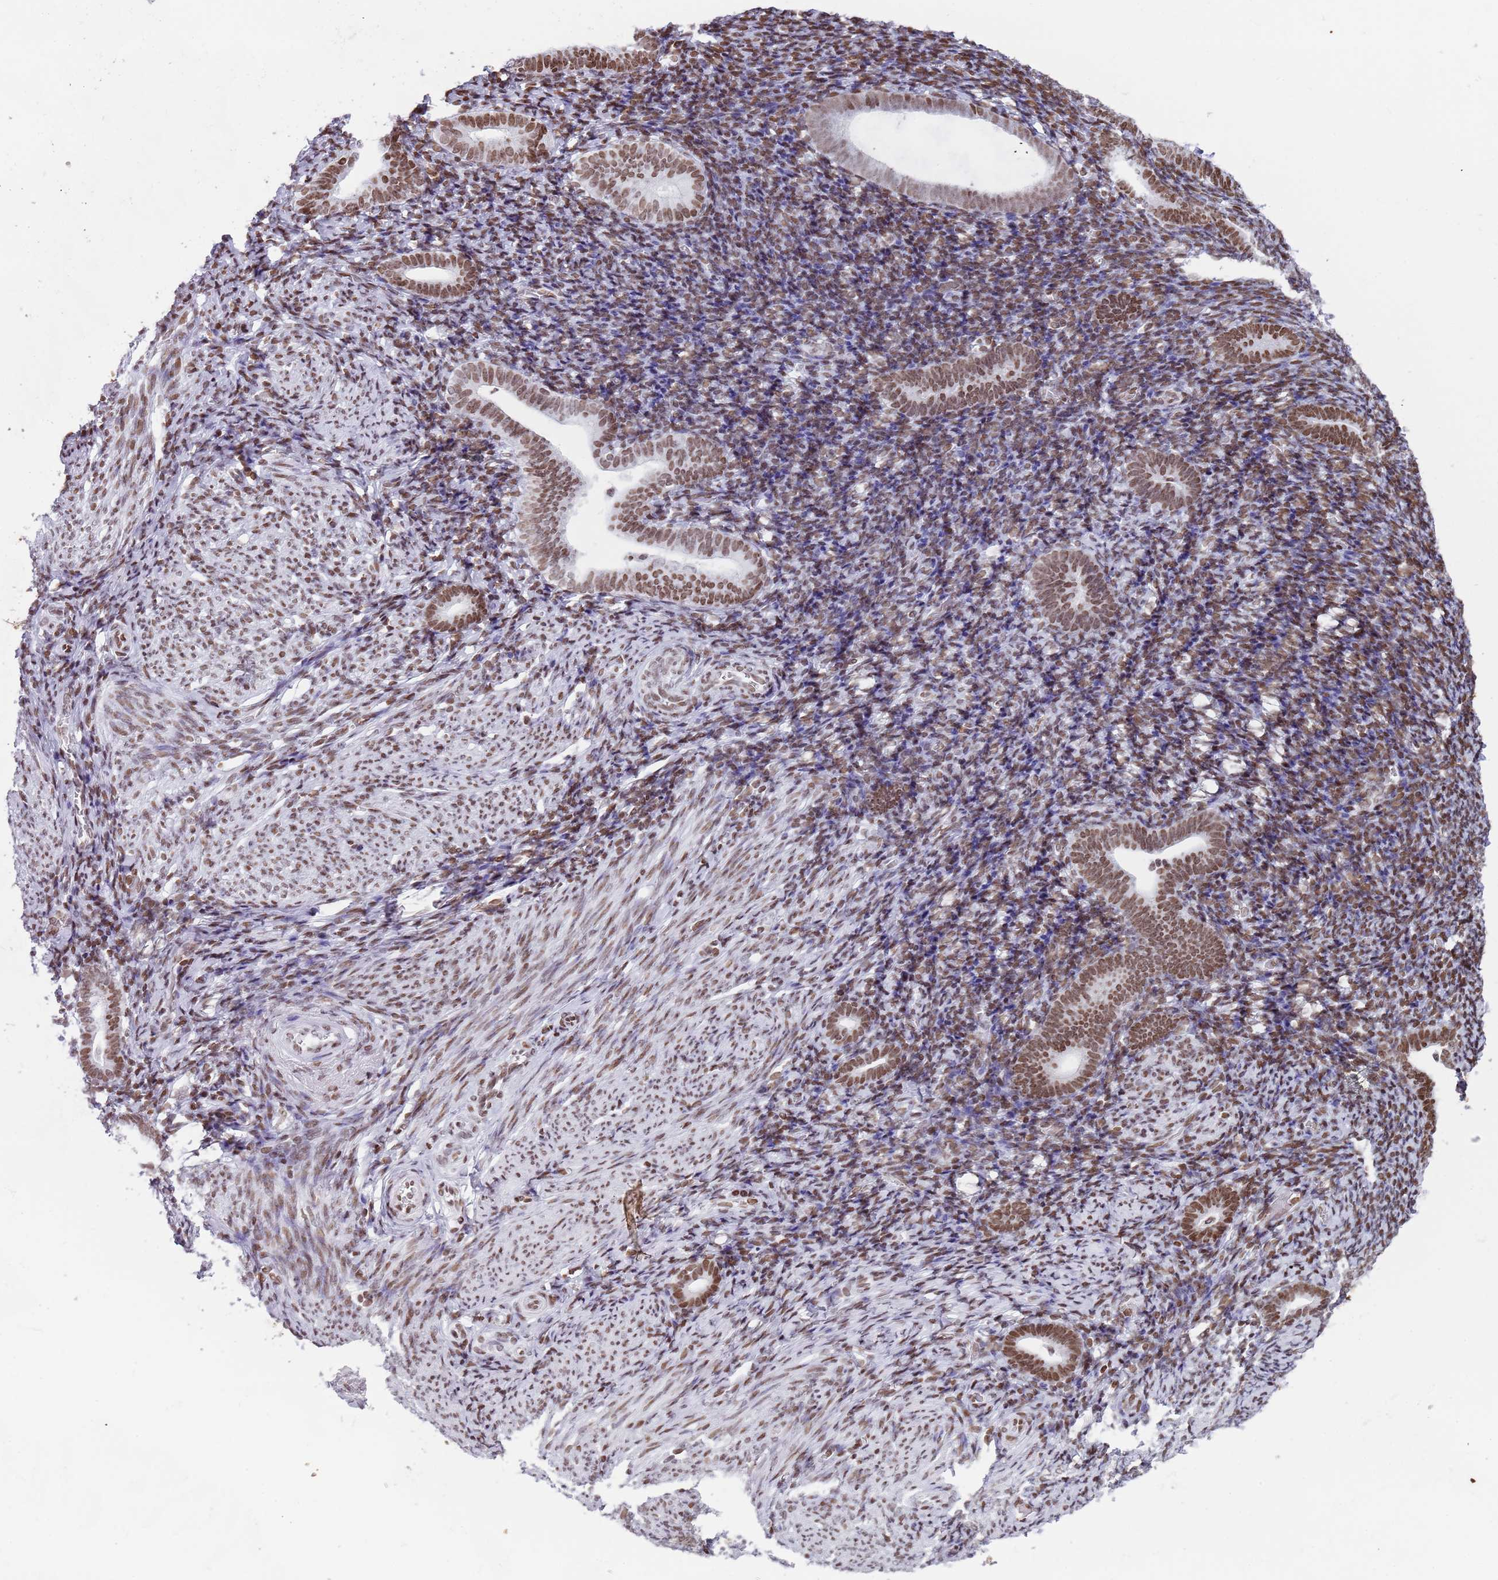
{"staining": {"intensity": "moderate", "quantity": "25%-75%", "location": "nuclear"}, "tissue": "endometrium", "cell_type": "Cells in endometrial stroma", "image_type": "normal", "snomed": [{"axis": "morphology", "description": "Normal tissue, NOS"}, {"axis": "topography", "description": "Endometrium"}], "caption": "IHC of benign endometrium demonstrates medium levels of moderate nuclear expression in about 25%-75% of cells in endometrial stroma.", "gene": "ENSG00000285547", "patient": {"sex": "female", "age": 51}}